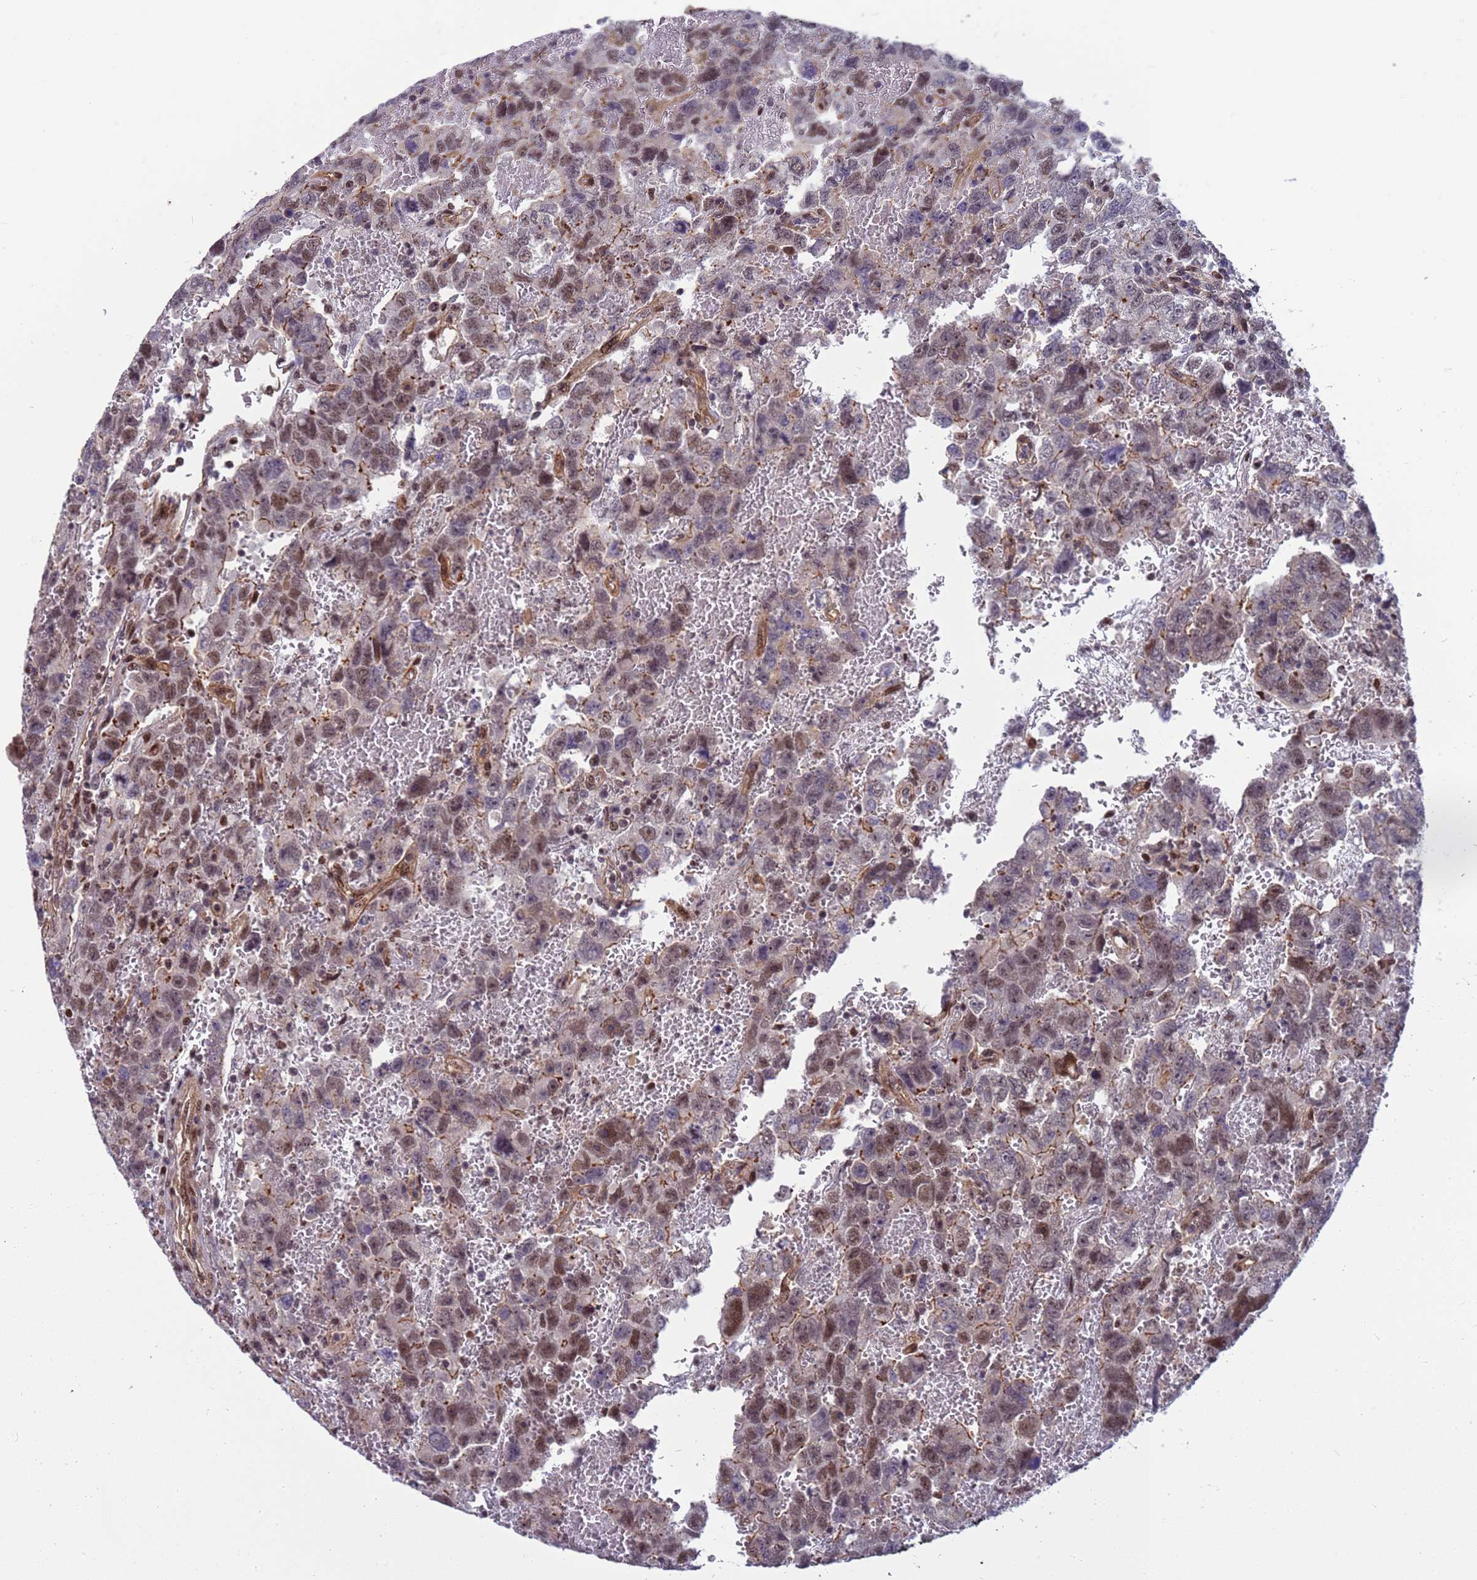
{"staining": {"intensity": "moderate", "quantity": ">75%", "location": "nuclear"}, "tissue": "testis cancer", "cell_type": "Tumor cells", "image_type": "cancer", "snomed": [{"axis": "morphology", "description": "Carcinoma, Embryonal, NOS"}, {"axis": "topography", "description": "Testis"}], "caption": "Tumor cells demonstrate medium levels of moderate nuclear staining in about >75% of cells in testis cancer.", "gene": "NSL1", "patient": {"sex": "male", "age": 45}}